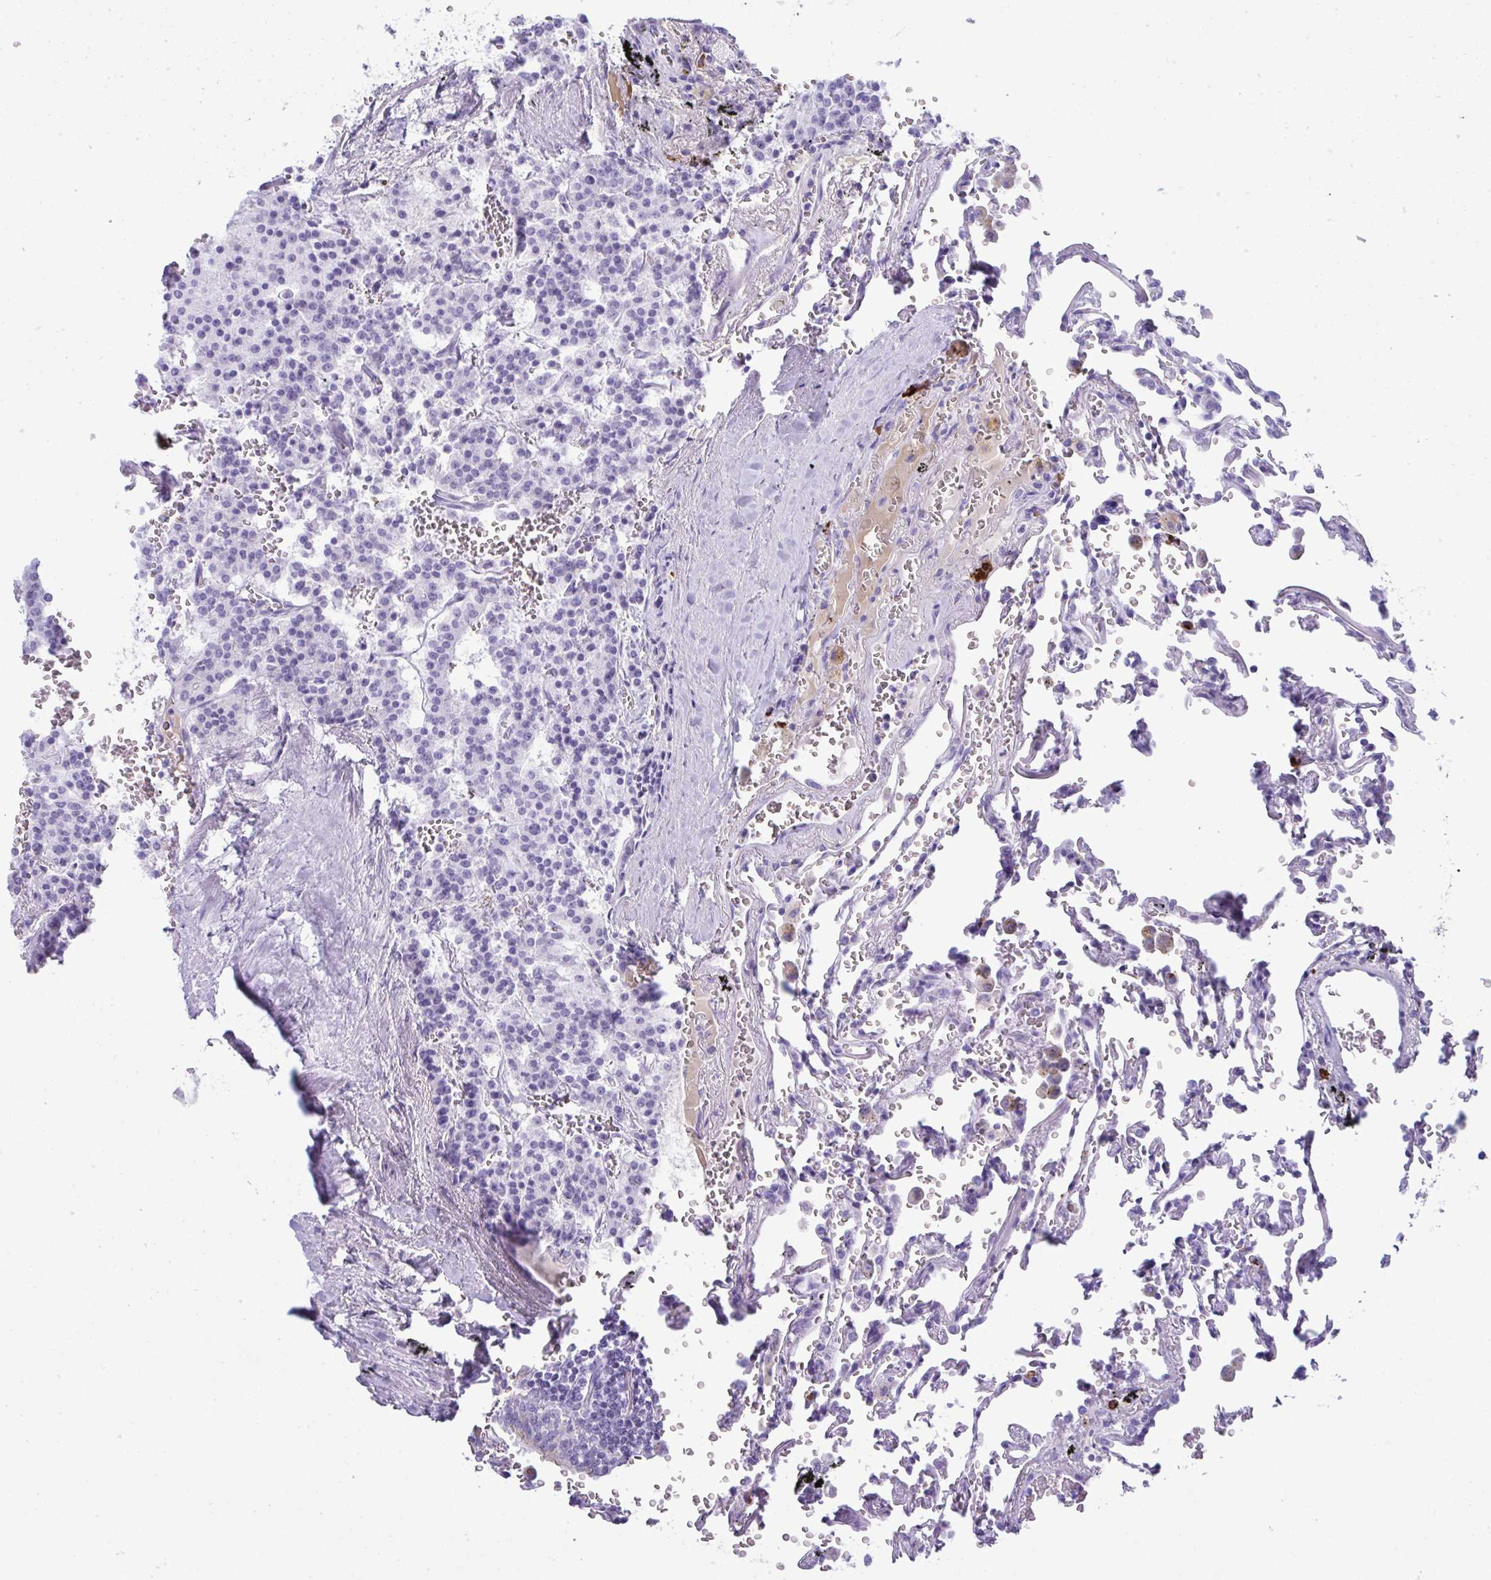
{"staining": {"intensity": "negative", "quantity": "none", "location": "none"}, "tissue": "carcinoid", "cell_type": "Tumor cells", "image_type": "cancer", "snomed": [{"axis": "morphology", "description": "Carcinoid, malignant, NOS"}, {"axis": "topography", "description": "Lung"}], "caption": "DAB (3,3'-diaminobenzidine) immunohistochemical staining of malignant carcinoid demonstrates no significant expression in tumor cells.", "gene": "JCHAIN", "patient": {"sex": "male", "age": 70}}